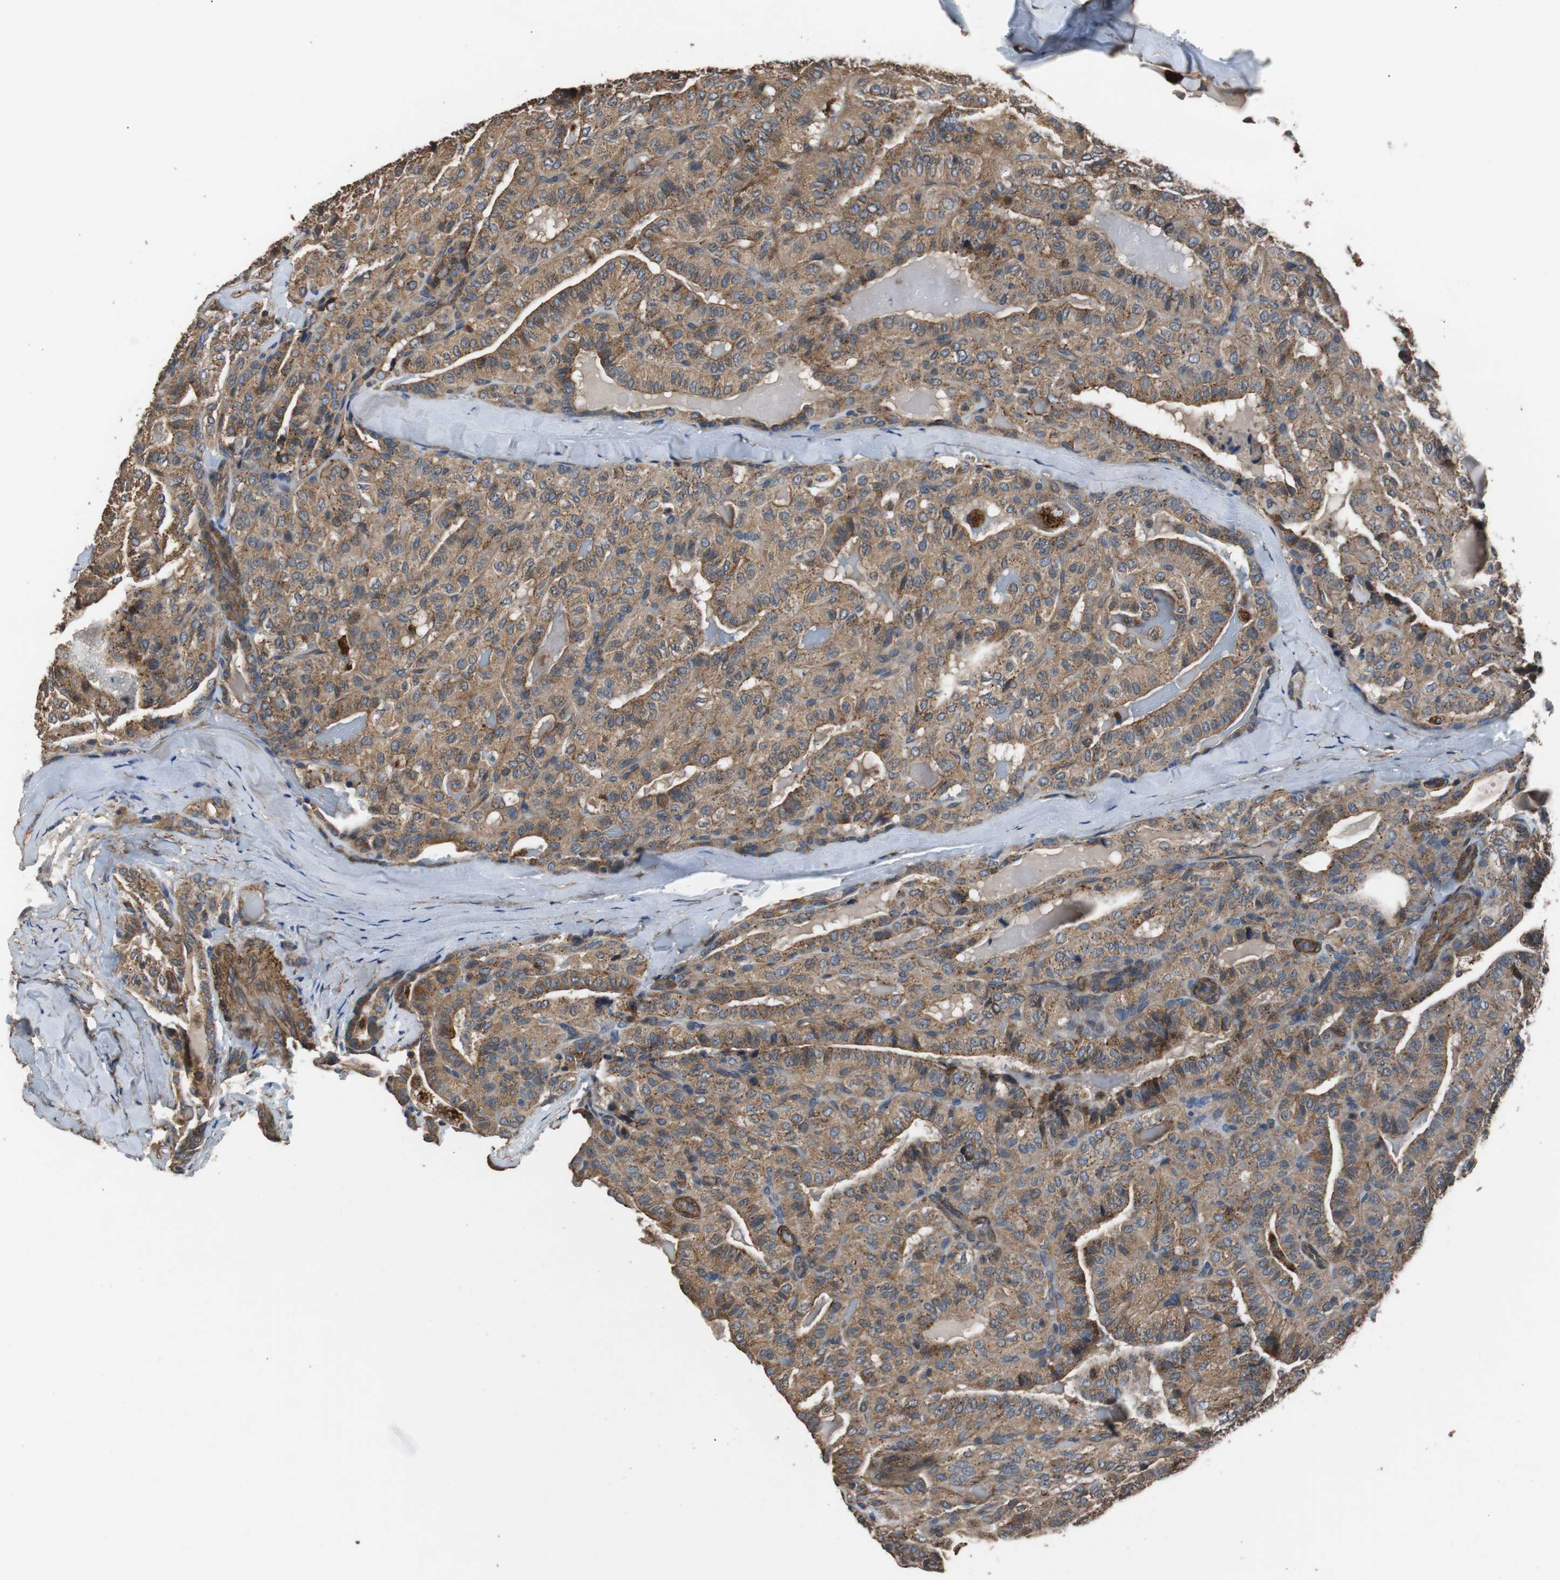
{"staining": {"intensity": "moderate", "quantity": ">75%", "location": "cytoplasmic/membranous"}, "tissue": "thyroid cancer", "cell_type": "Tumor cells", "image_type": "cancer", "snomed": [{"axis": "morphology", "description": "Papillary adenocarcinoma, NOS"}, {"axis": "topography", "description": "Thyroid gland"}], "caption": "Human thyroid papillary adenocarcinoma stained with a protein marker exhibits moderate staining in tumor cells.", "gene": "PITRM1", "patient": {"sex": "male", "age": 77}}